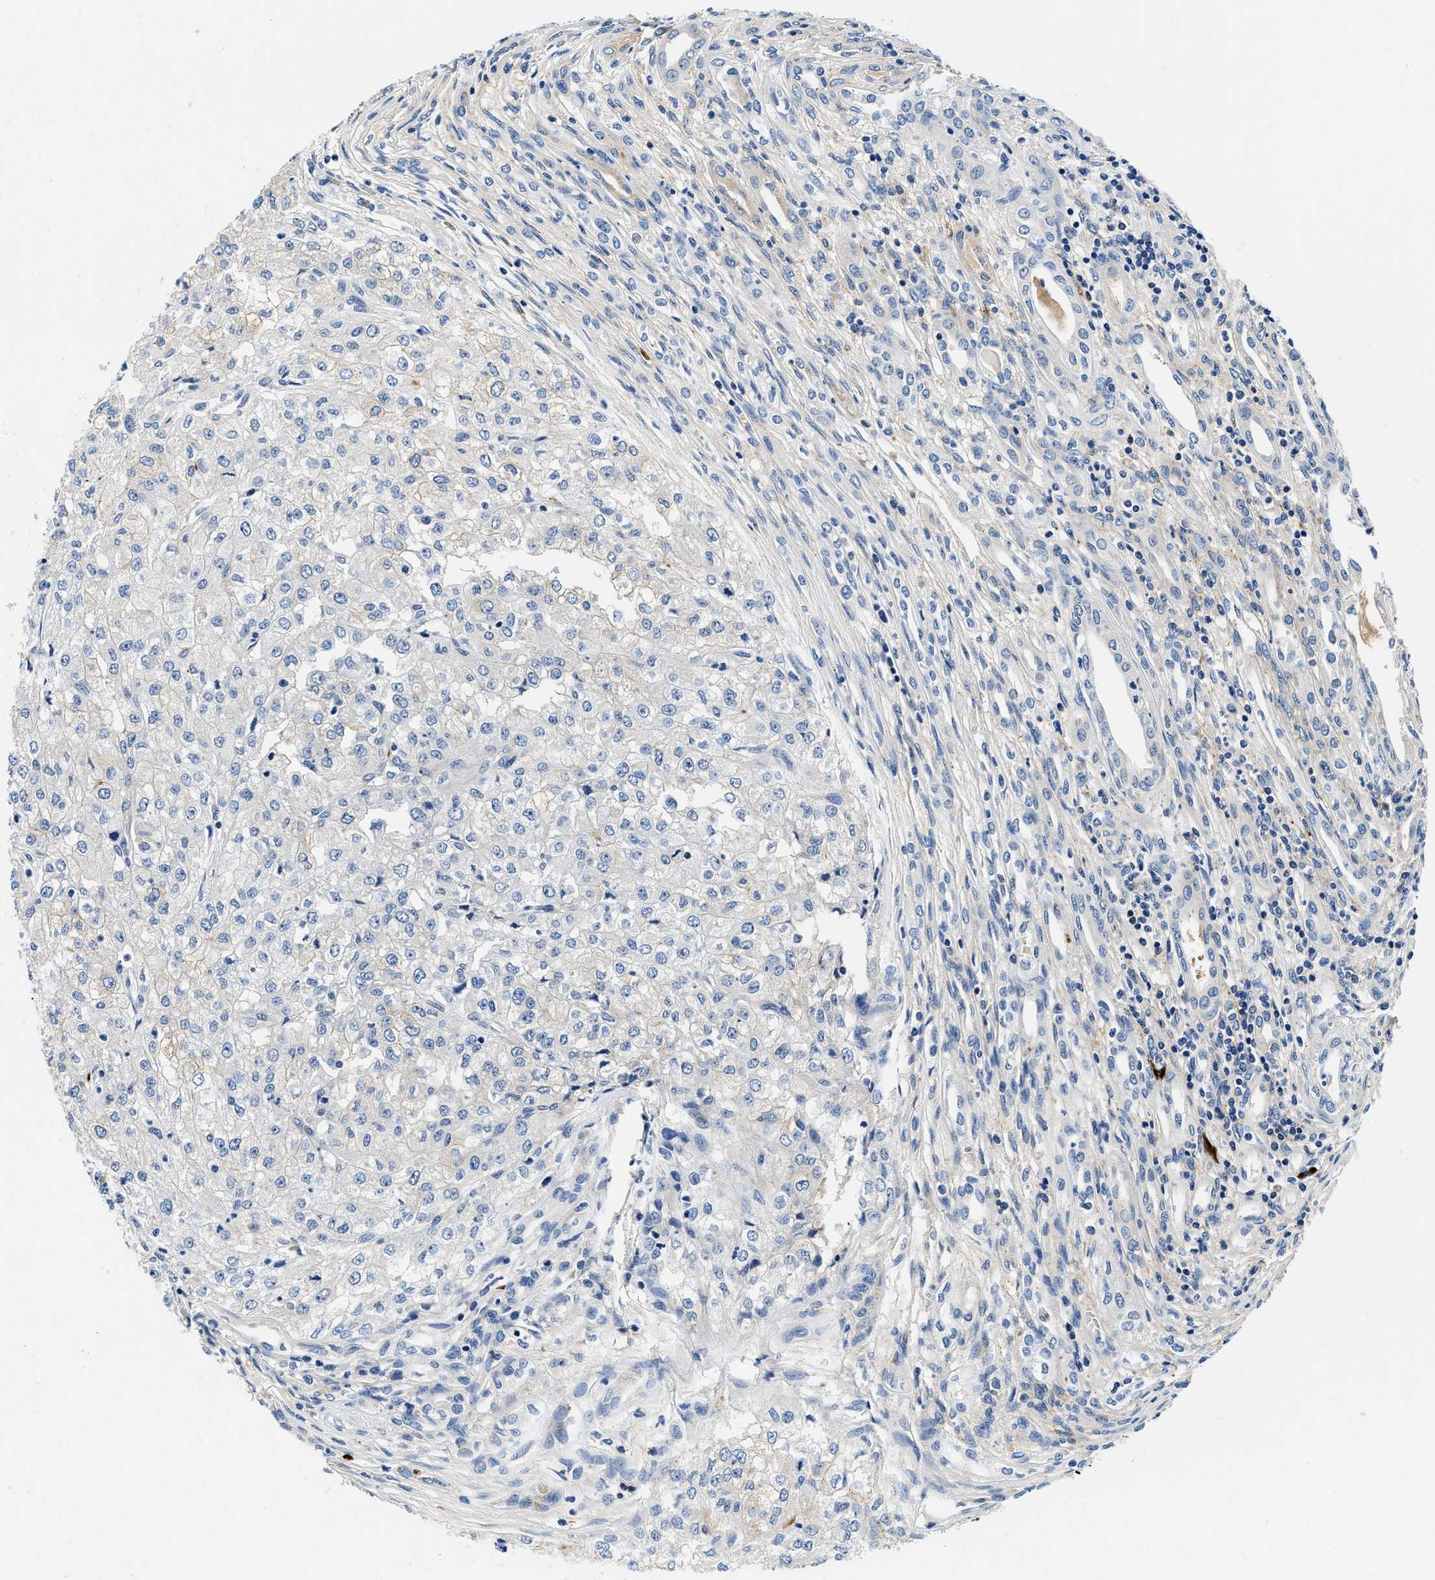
{"staining": {"intensity": "negative", "quantity": "none", "location": "none"}, "tissue": "renal cancer", "cell_type": "Tumor cells", "image_type": "cancer", "snomed": [{"axis": "morphology", "description": "Adenocarcinoma, NOS"}, {"axis": "topography", "description": "Kidney"}], "caption": "This is an immunohistochemistry (IHC) image of renal cancer. There is no staining in tumor cells.", "gene": "ZFAND3", "patient": {"sex": "female", "age": 54}}